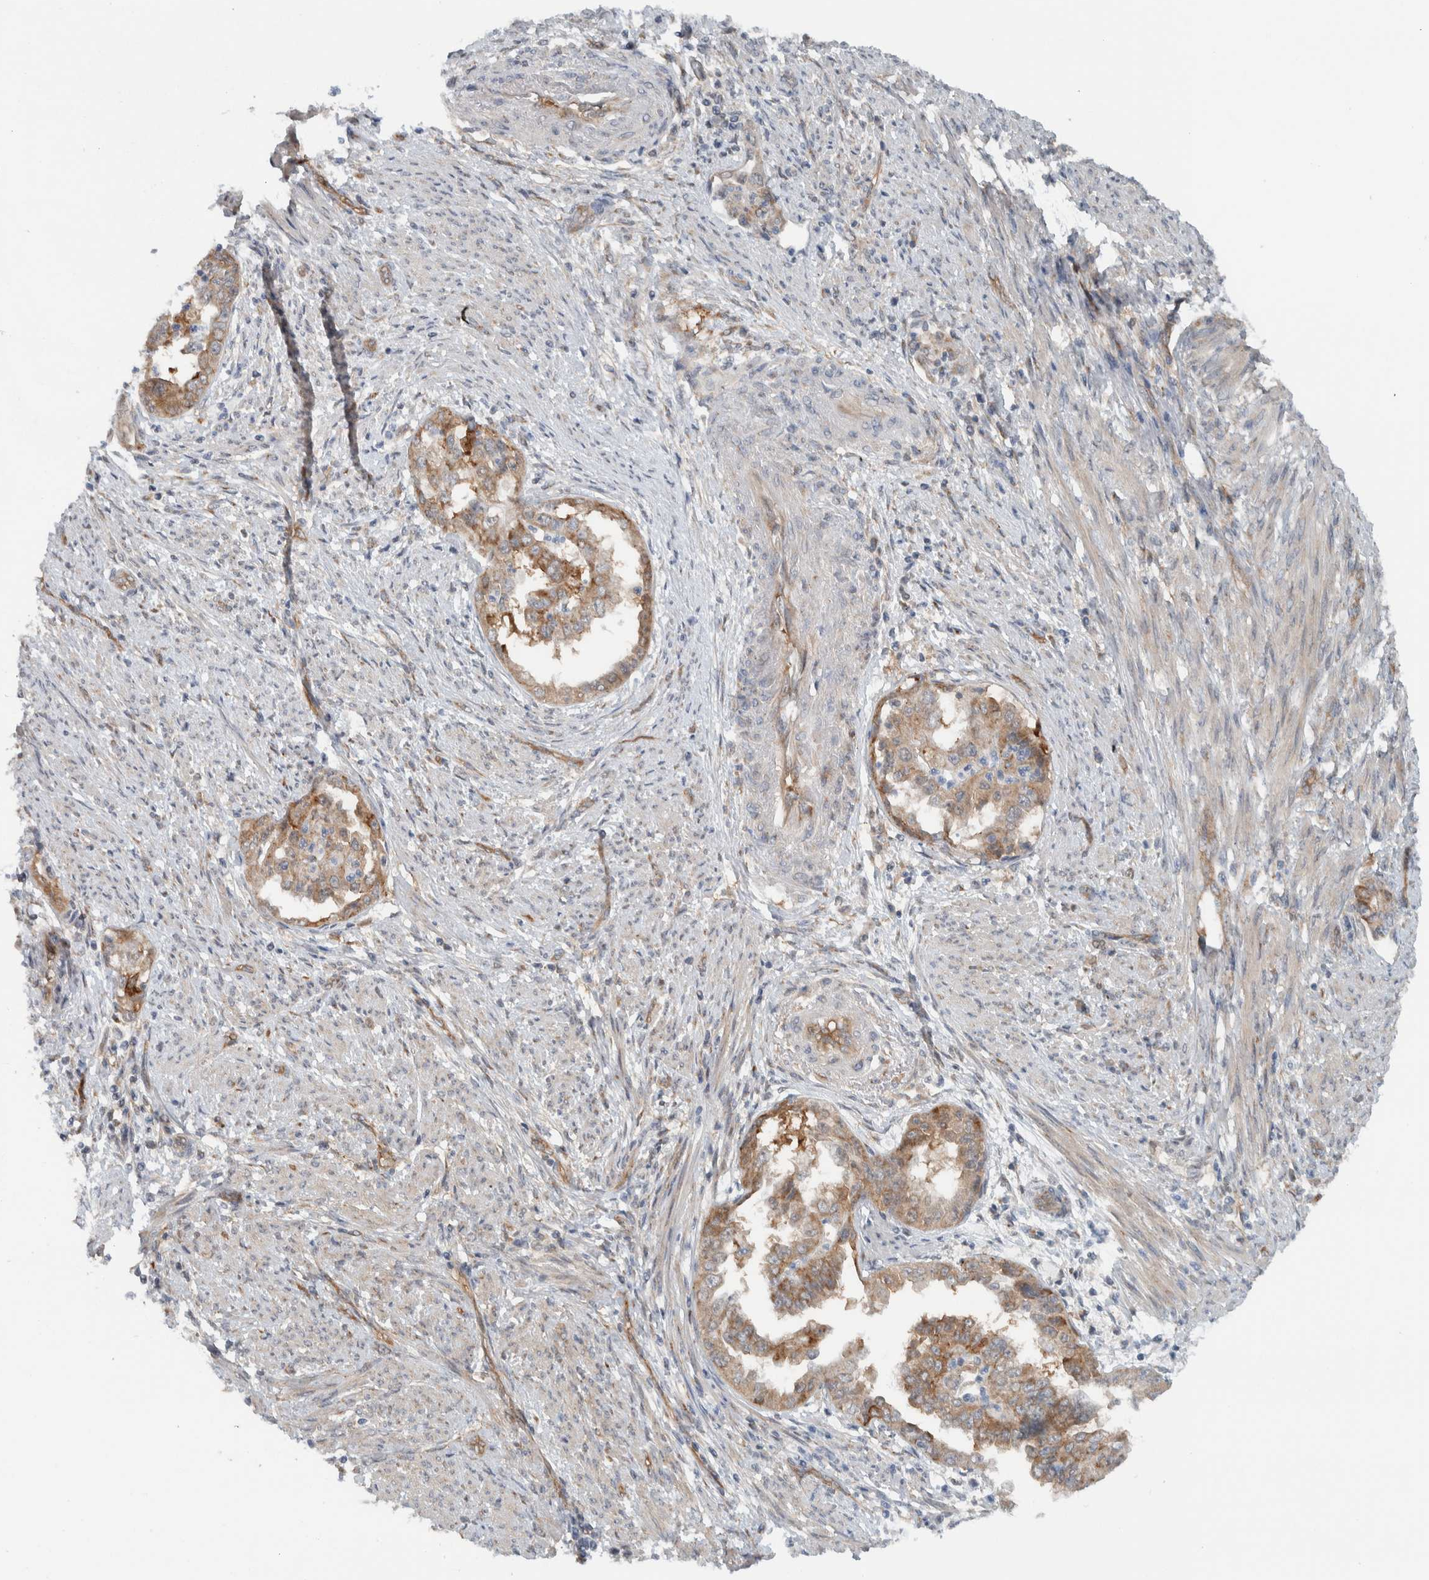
{"staining": {"intensity": "moderate", "quantity": ">75%", "location": "cytoplasmic/membranous"}, "tissue": "endometrial cancer", "cell_type": "Tumor cells", "image_type": "cancer", "snomed": [{"axis": "morphology", "description": "Adenocarcinoma, NOS"}, {"axis": "topography", "description": "Endometrium"}], "caption": "A high-resolution image shows immunohistochemistry staining of endometrial adenocarcinoma, which displays moderate cytoplasmic/membranous staining in approximately >75% of tumor cells. Using DAB (brown) and hematoxylin (blue) stains, captured at high magnification using brightfield microscopy.", "gene": "RERE", "patient": {"sex": "female", "age": 85}}